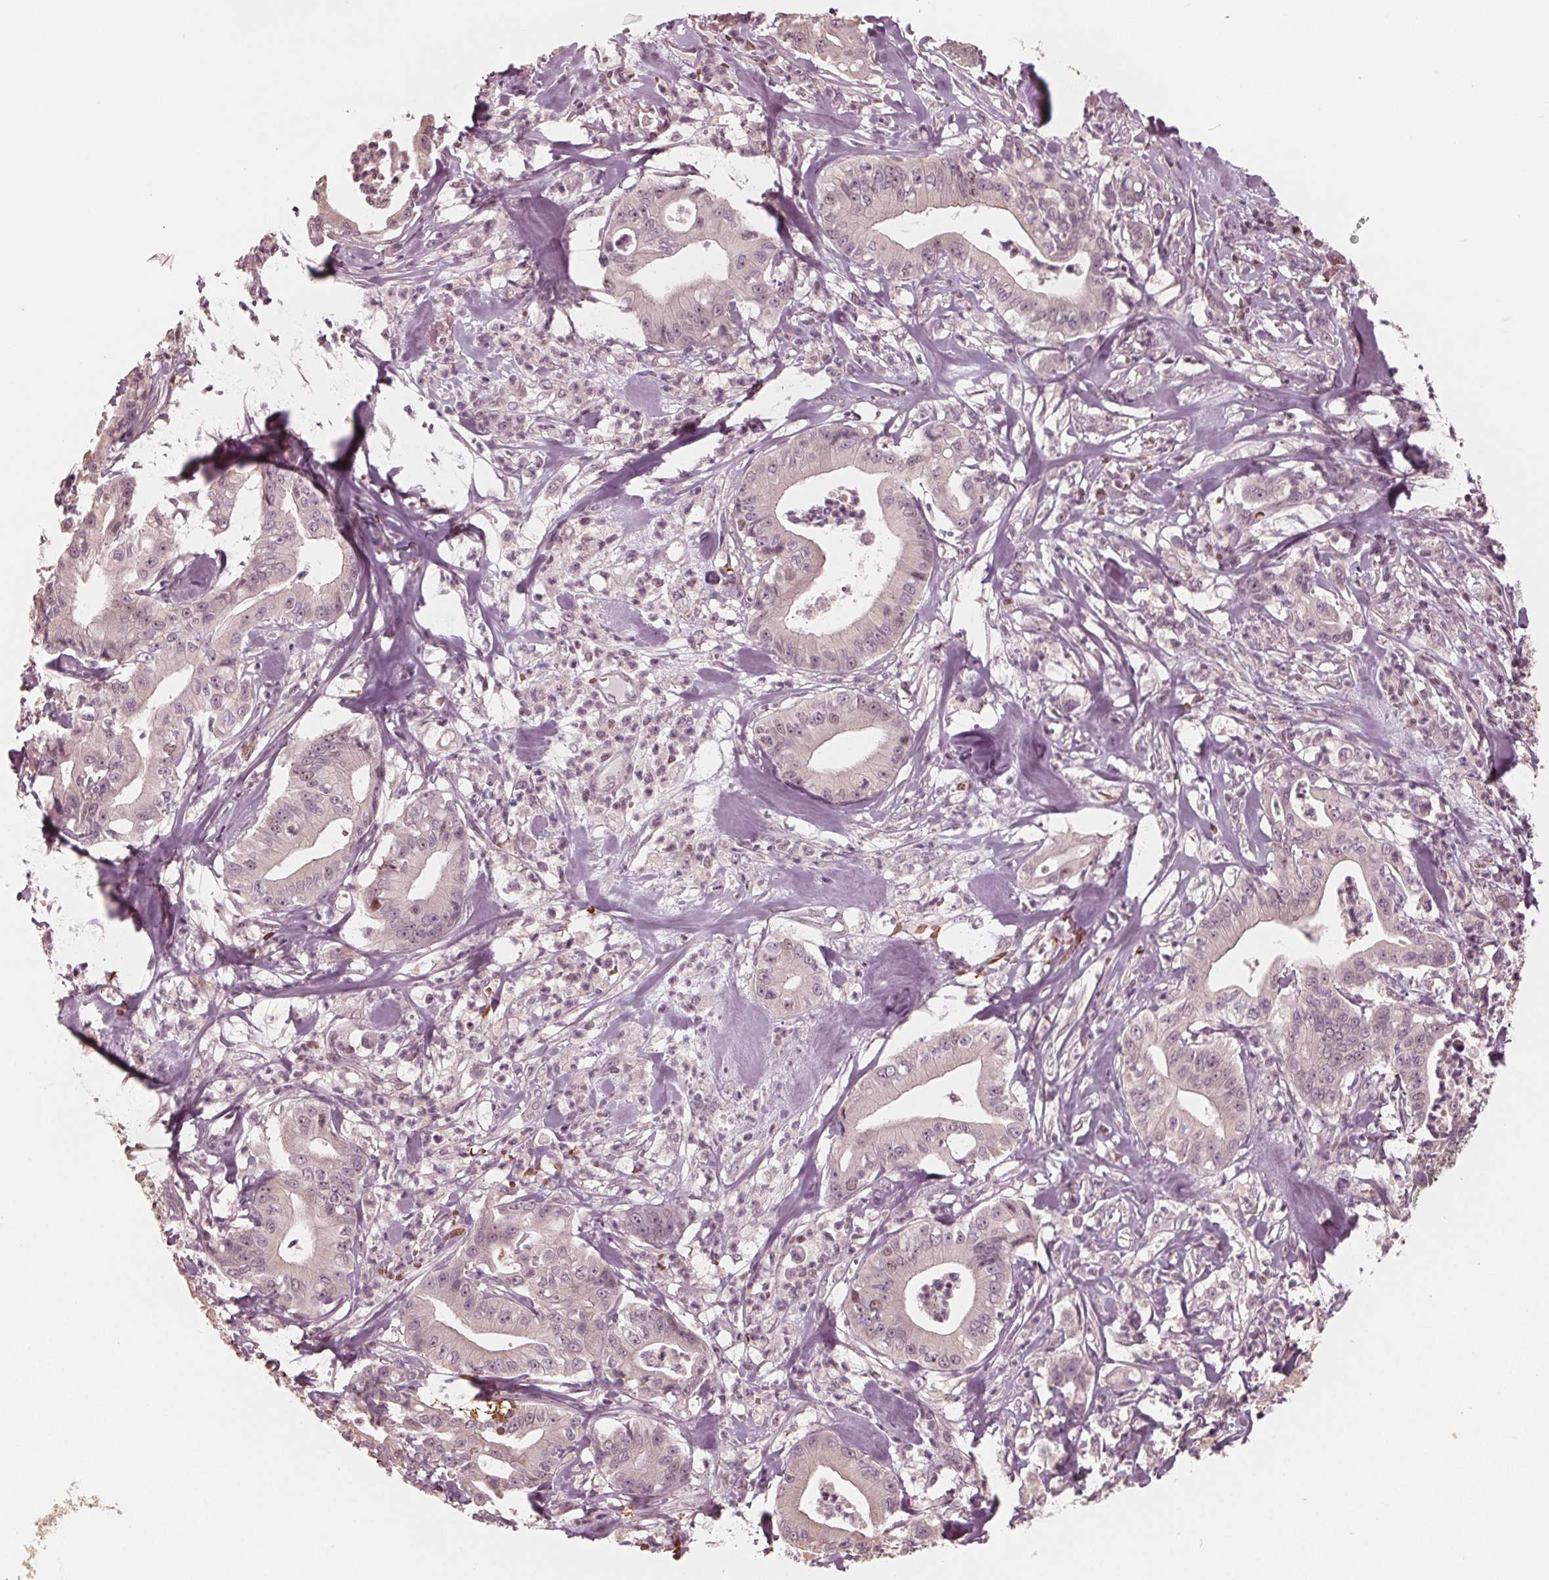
{"staining": {"intensity": "negative", "quantity": "none", "location": "none"}, "tissue": "pancreatic cancer", "cell_type": "Tumor cells", "image_type": "cancer", "snomed": [{"axis": "morphology", "description": "Adenocarcinoma, NOS"}, {"axis": "topography", "description": "Pancreas"}], "caption": "This photomicrograph is of adenocarcinoma (pancreatic) stained with IHC to label a protein in brown with the nuclei are counter-stained blue. There is no positivity in tumor cells.", "gene": "HIRIP3", "patient": {"sex": "male", "age": 71}}